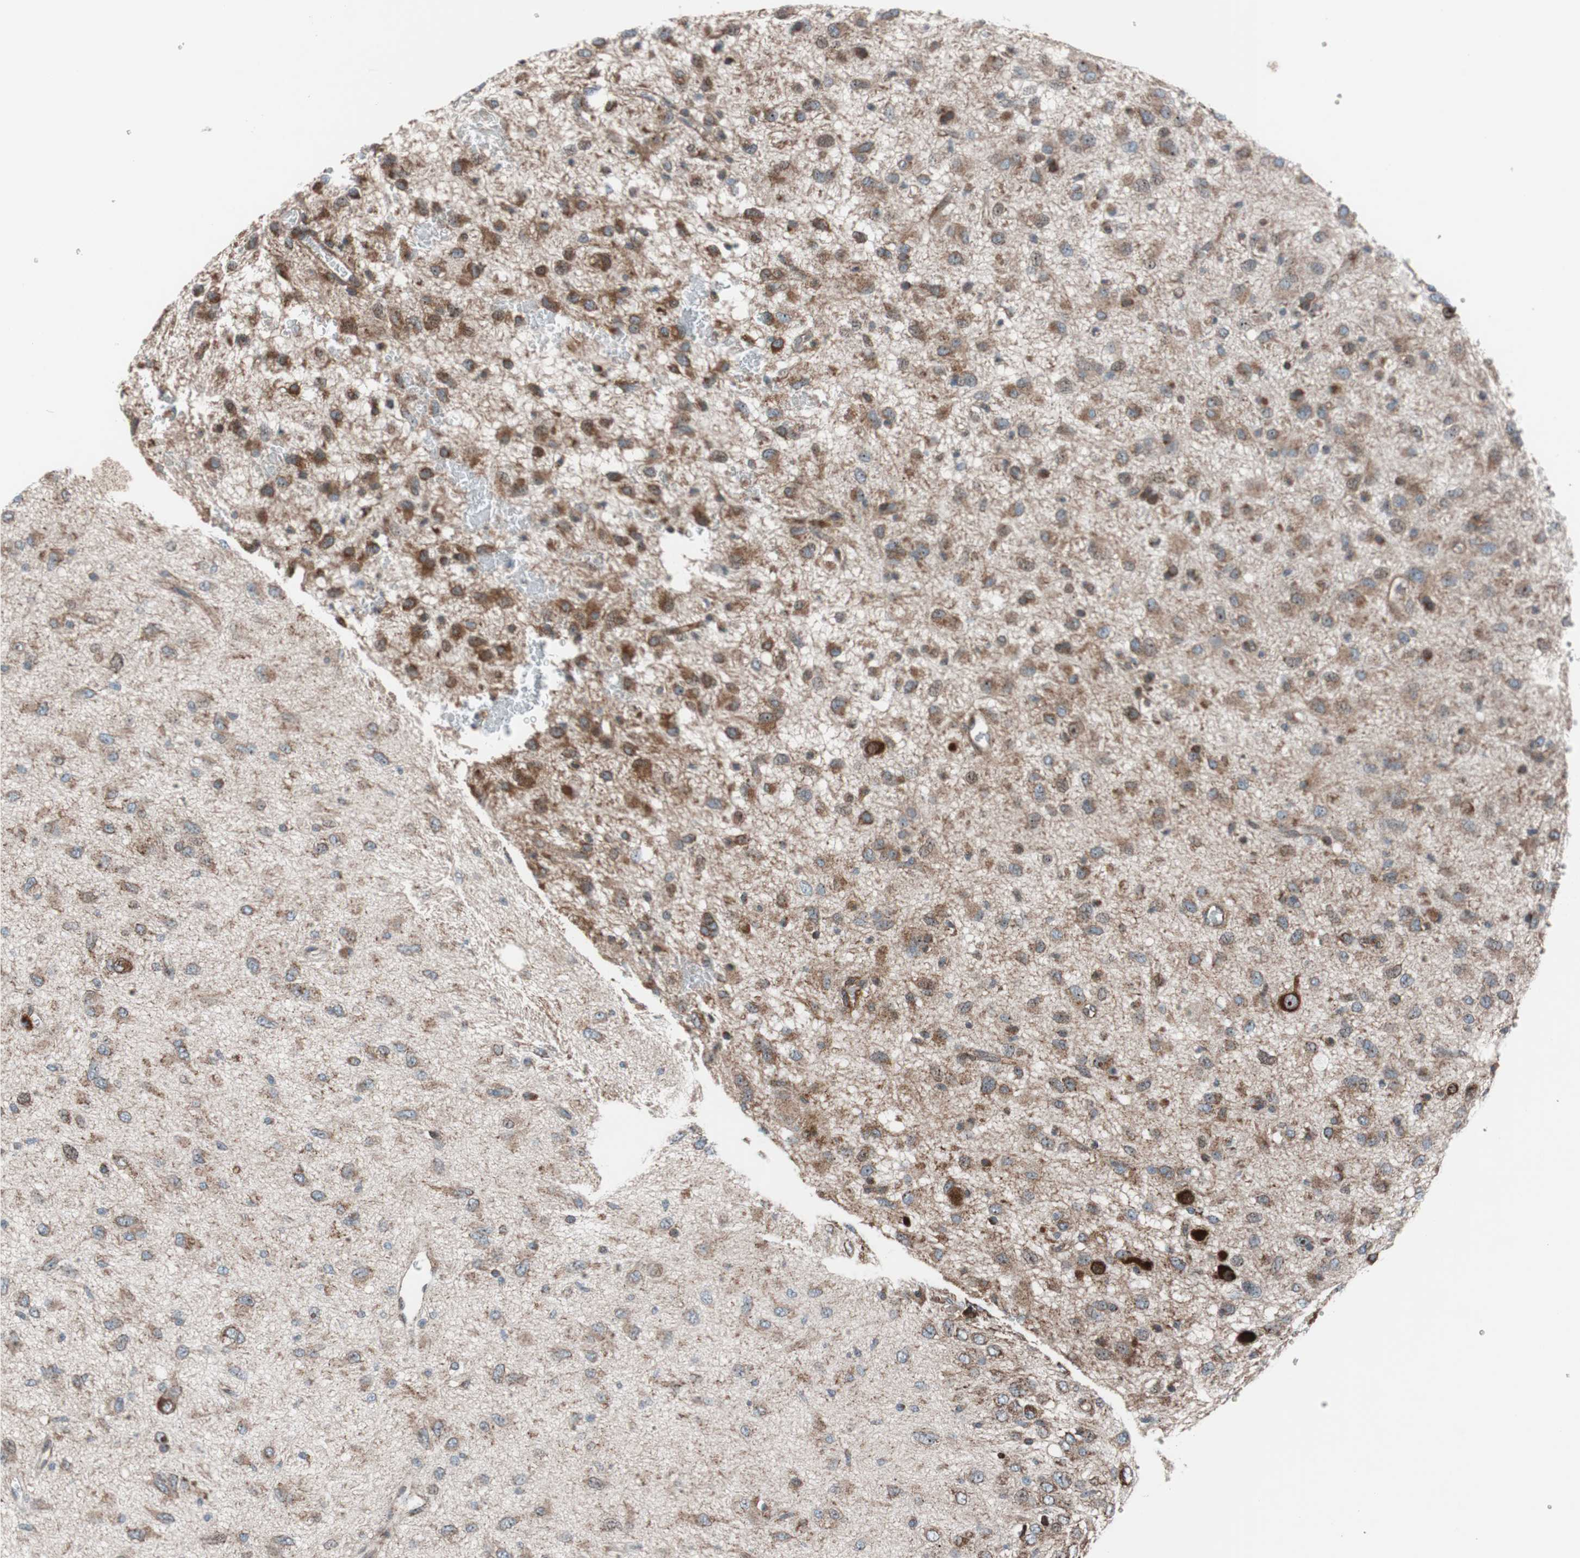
{"staining": {"intensity": "weak", "quantity": ">75%", "location": "cytoplasmic/membranous"}, "tissue": "glioma", "cell_type": "Tumor cells", "image_type": "cancer", "snomed": [{"axis": "morphology", "description": "Glioma, malignant, Low grade"}, {"axis": "topography", "description": "Brain"}], "caption": "Tumor cells display low levels of weak cytoplasmic/membranous staining in about >75% of cells in malignant glioma (low-grade).", "gene": "CCL14", "patient": {"sex": "male", "age": 77}}